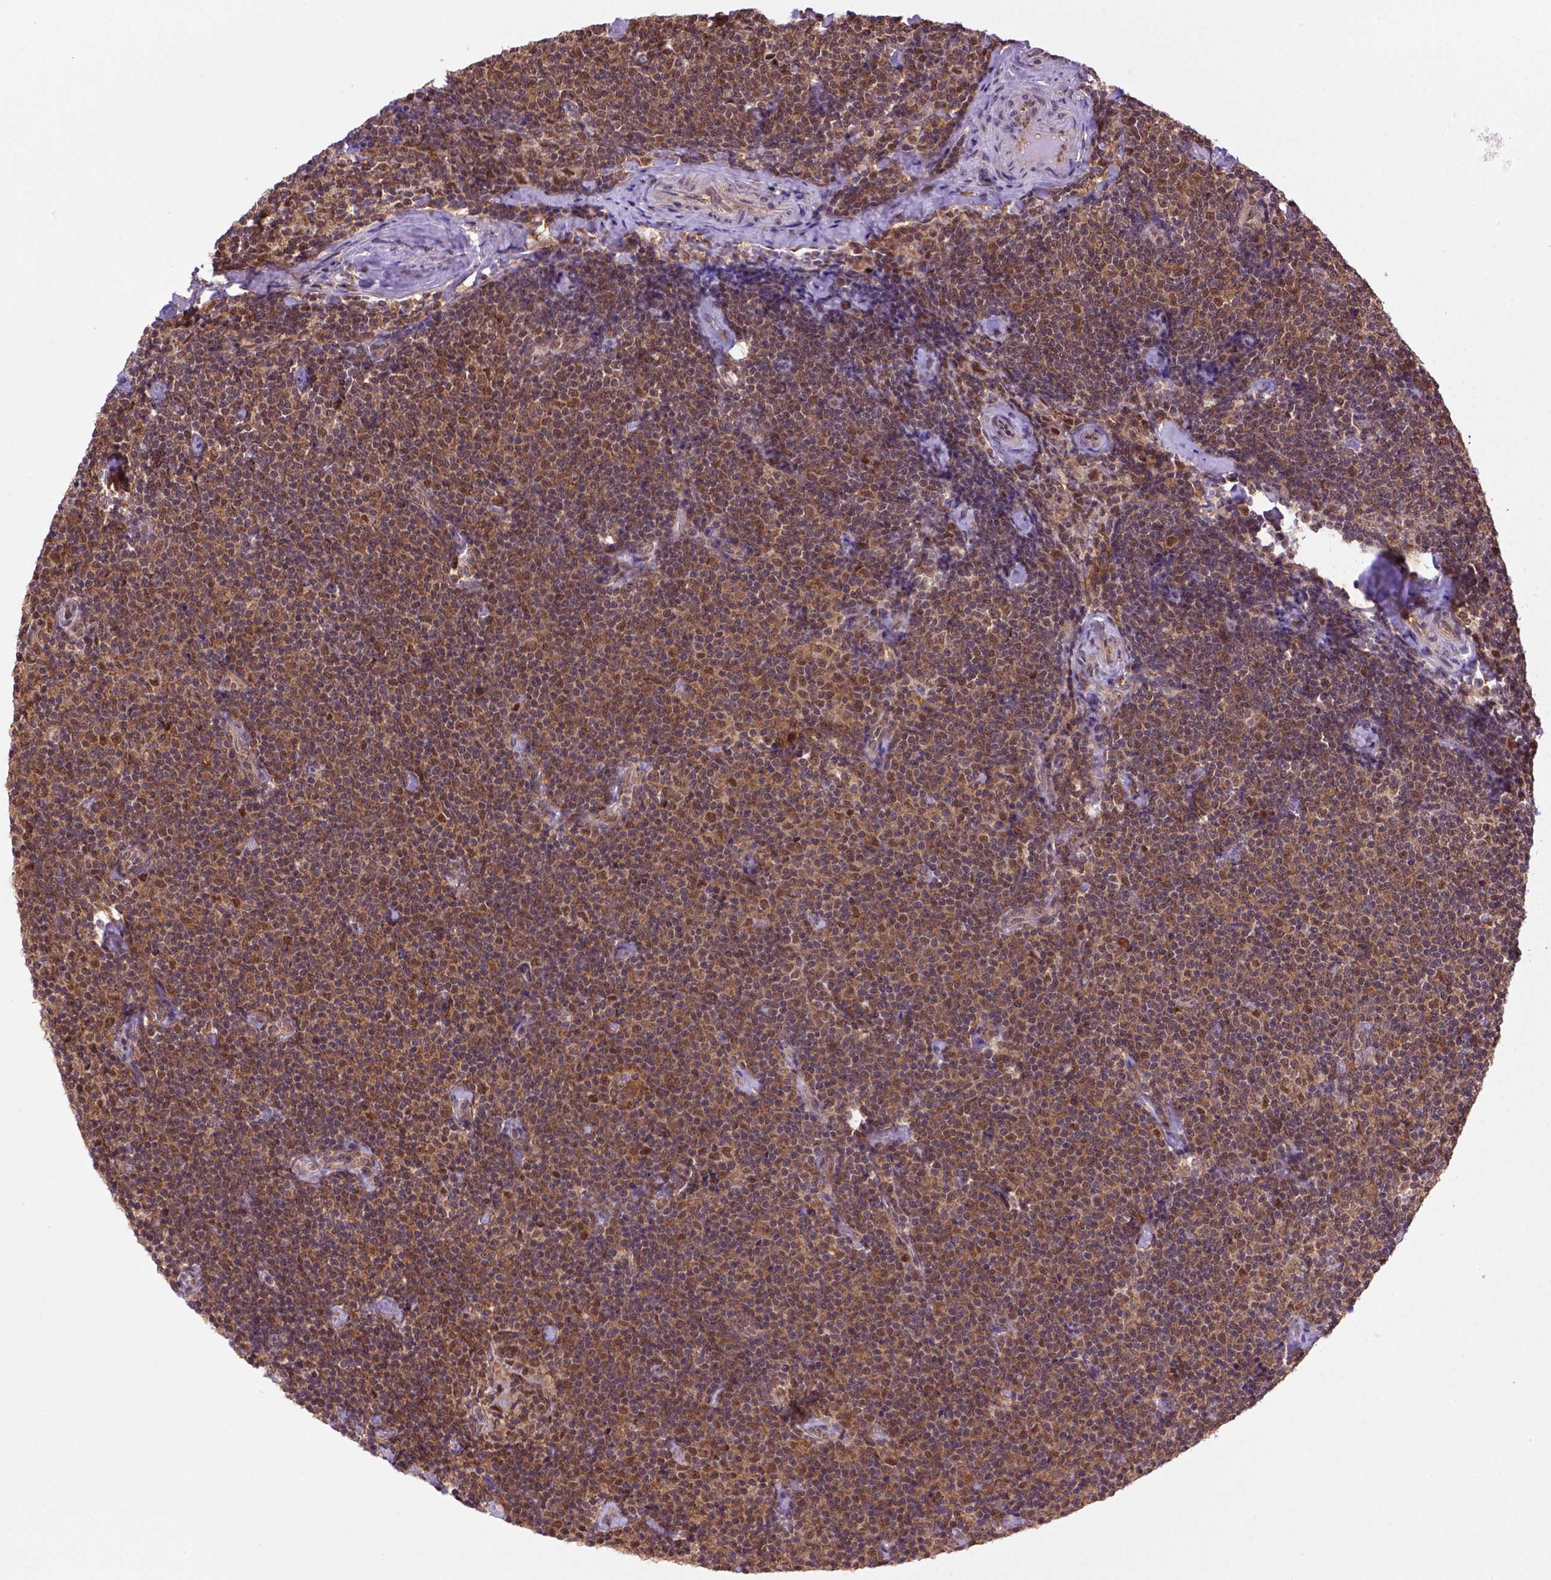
{"staining": {"intensity": "strong", "quantity": ">75%", "location": "cytoplasmic/membranous,nuclear"}, "tissue": "lymphoma", "cell_type": "Tumor cells", "image_type": "cancer", "snomed": [{"axis": "morphology", "description": "Malignant lymphoma, non-Hodgkin's type, Low grade"}, {"axis": "topography", "description": "Lymph node"}], "caption": "Immunohistochemical staining of lymphoma demonstrates strong cytoplasmic/membranous and nuclear protein staining in about >75% of tumor cells.", "gene": "PSMC2", "patient": {"sex": "male", "age": 81}}